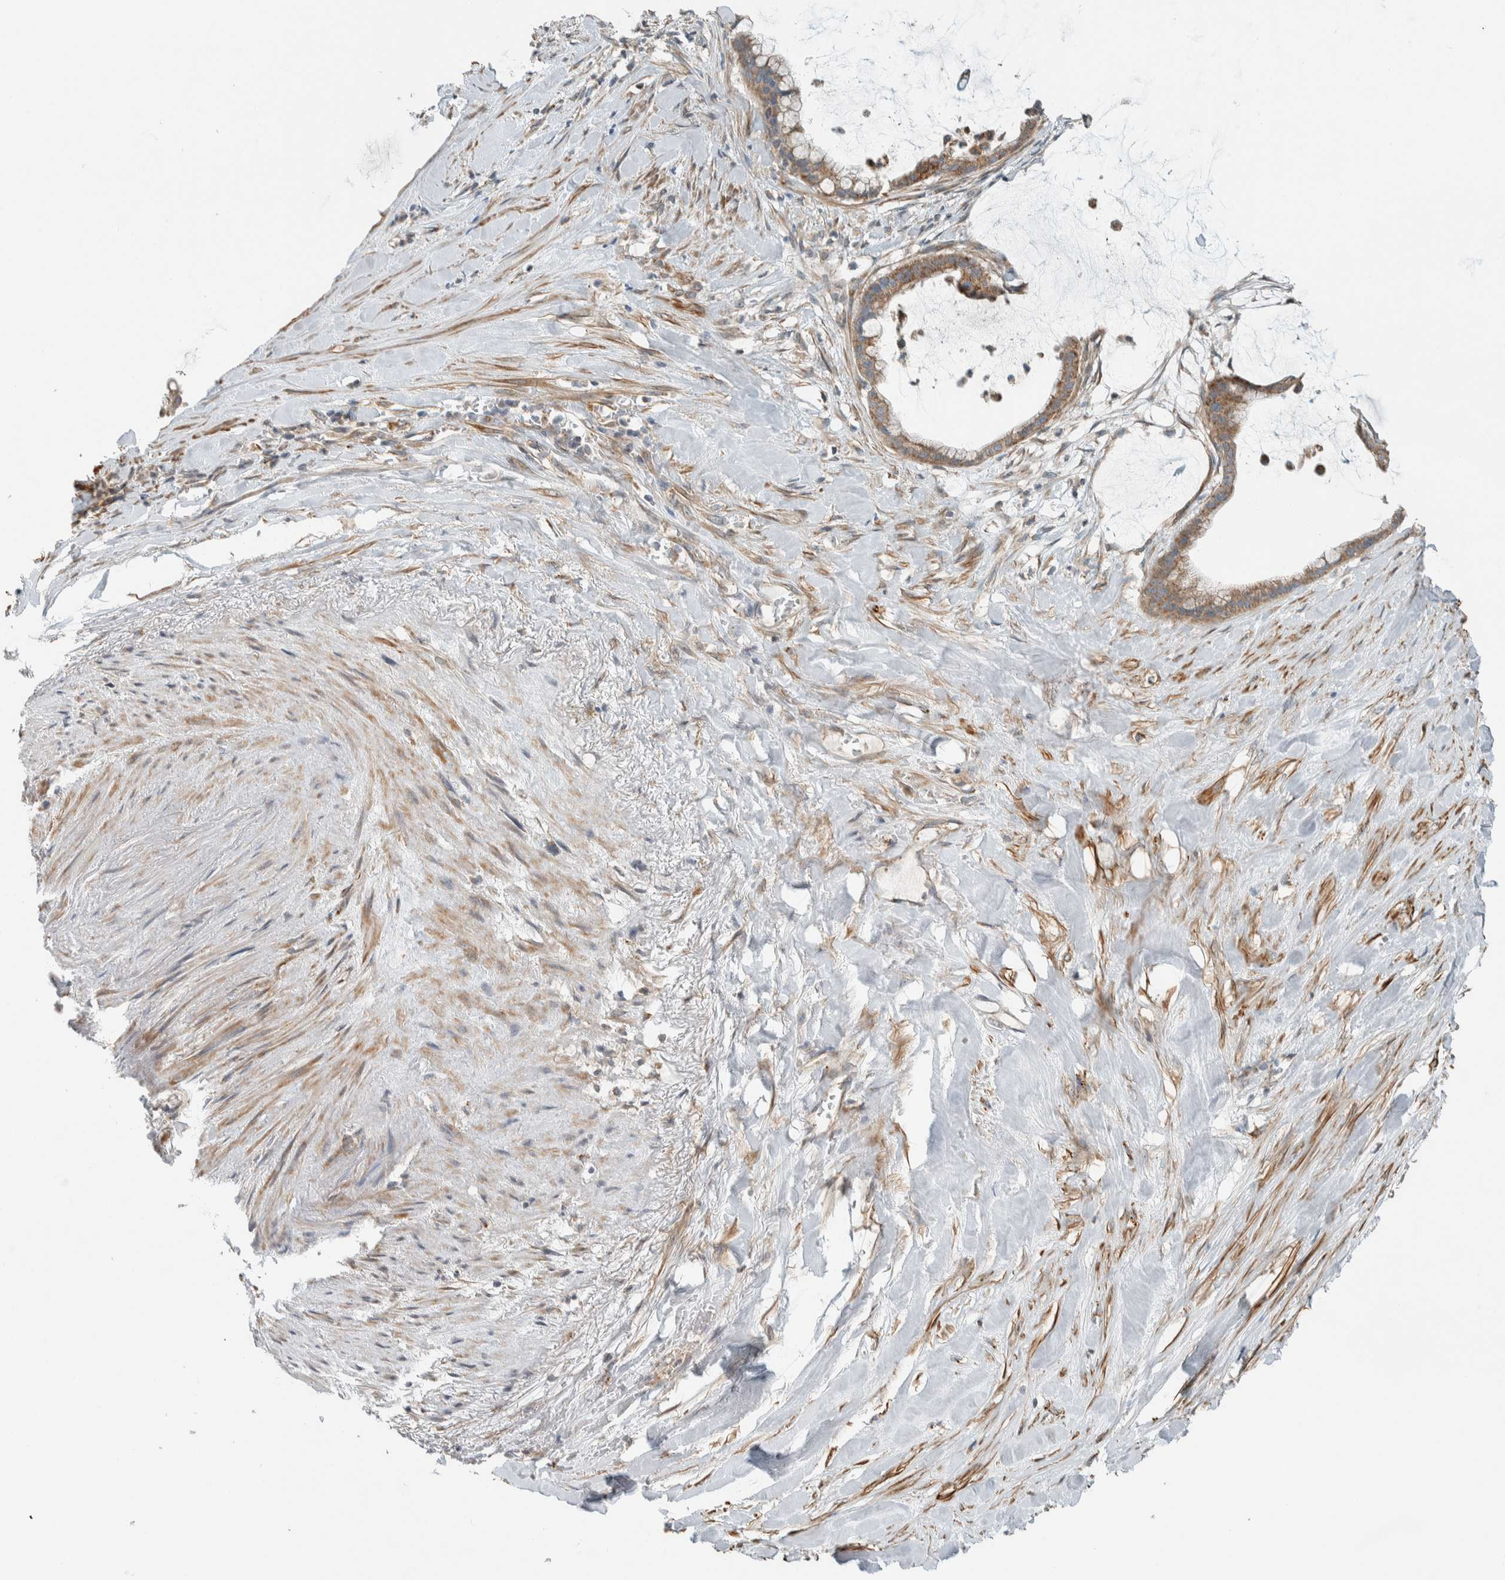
{"staining": {"intensity": "moderate", "quantity": ">75%", "location": "cytoplasmic/membranous"}, "tissue": "pancreatic cancer", "cell_type": "Tumor cells", "image_type": "cancer", "snomed": [{"axis": "morphology", "description": "Adenocarcinoma, NOS"}, {"axis": "topography", "description": "Pancreas"}], "caption": "Immunohistochemistry of human pancreatic adenocarcinoma shows medium levels of moderate cytoplasmic/membranous positivity in approximately >75% of tumor cells.", "gene": "SLFN12L", "patient": {"sex": "male", "age": 41}}